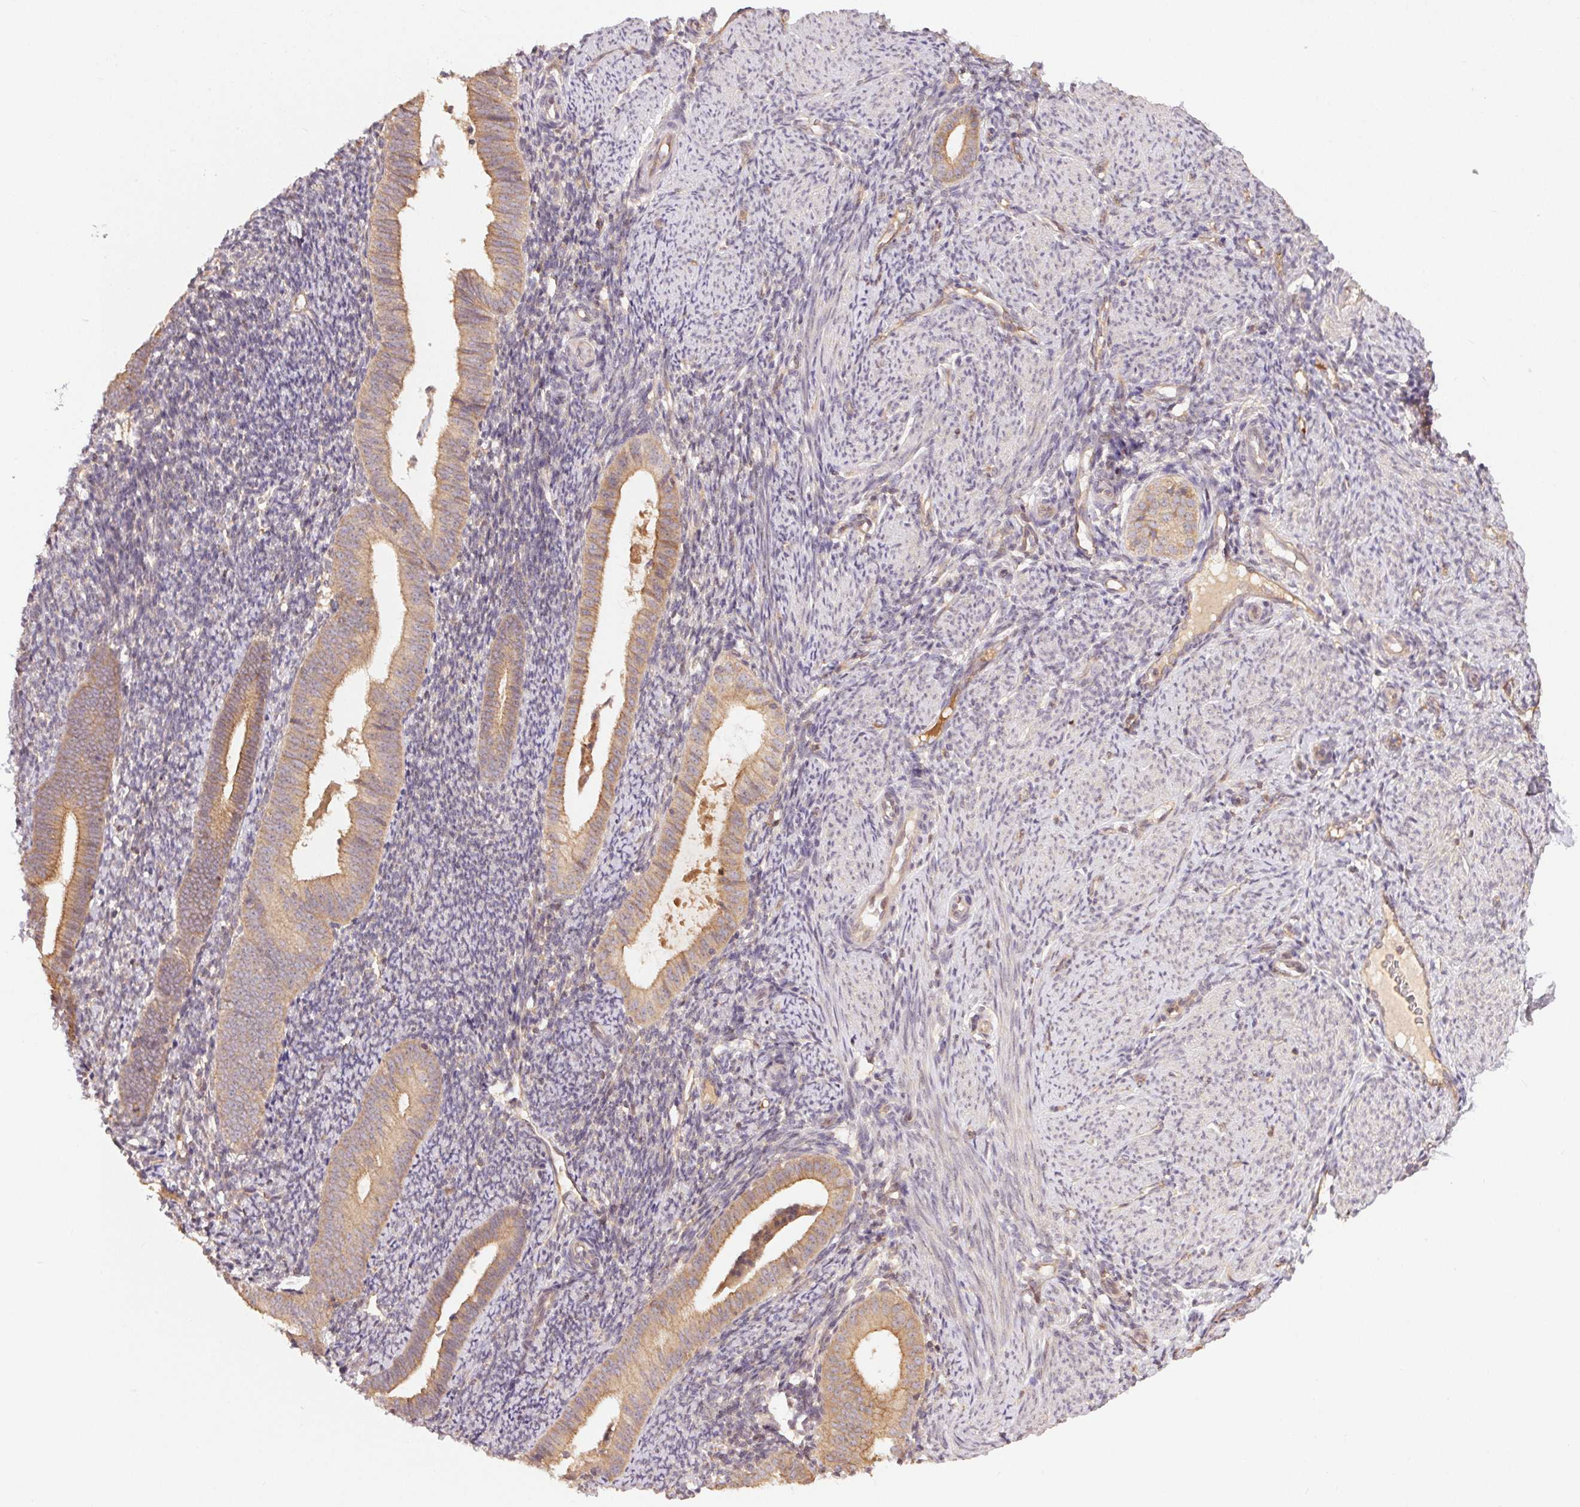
{"staining": {"intensity": "weak", "quantity": "<25%", "location": "cytoplasmic/membranous"}, "tissue": "endometrium", "cell_type": "Cells in endometrial stroma", "image_type": "normal", "snomed": [{"axis": "morphology", "description": "Normal tissue, NOS"}, {"axis": "topography", "description": "Endometrium"}], "caption": "Histopathology image shows no significant protein staining in cells in endometrial stroma of benign endometrium.", "gene": "MAPKAPK2", "patient": {"sex": "female", "age": 39}}